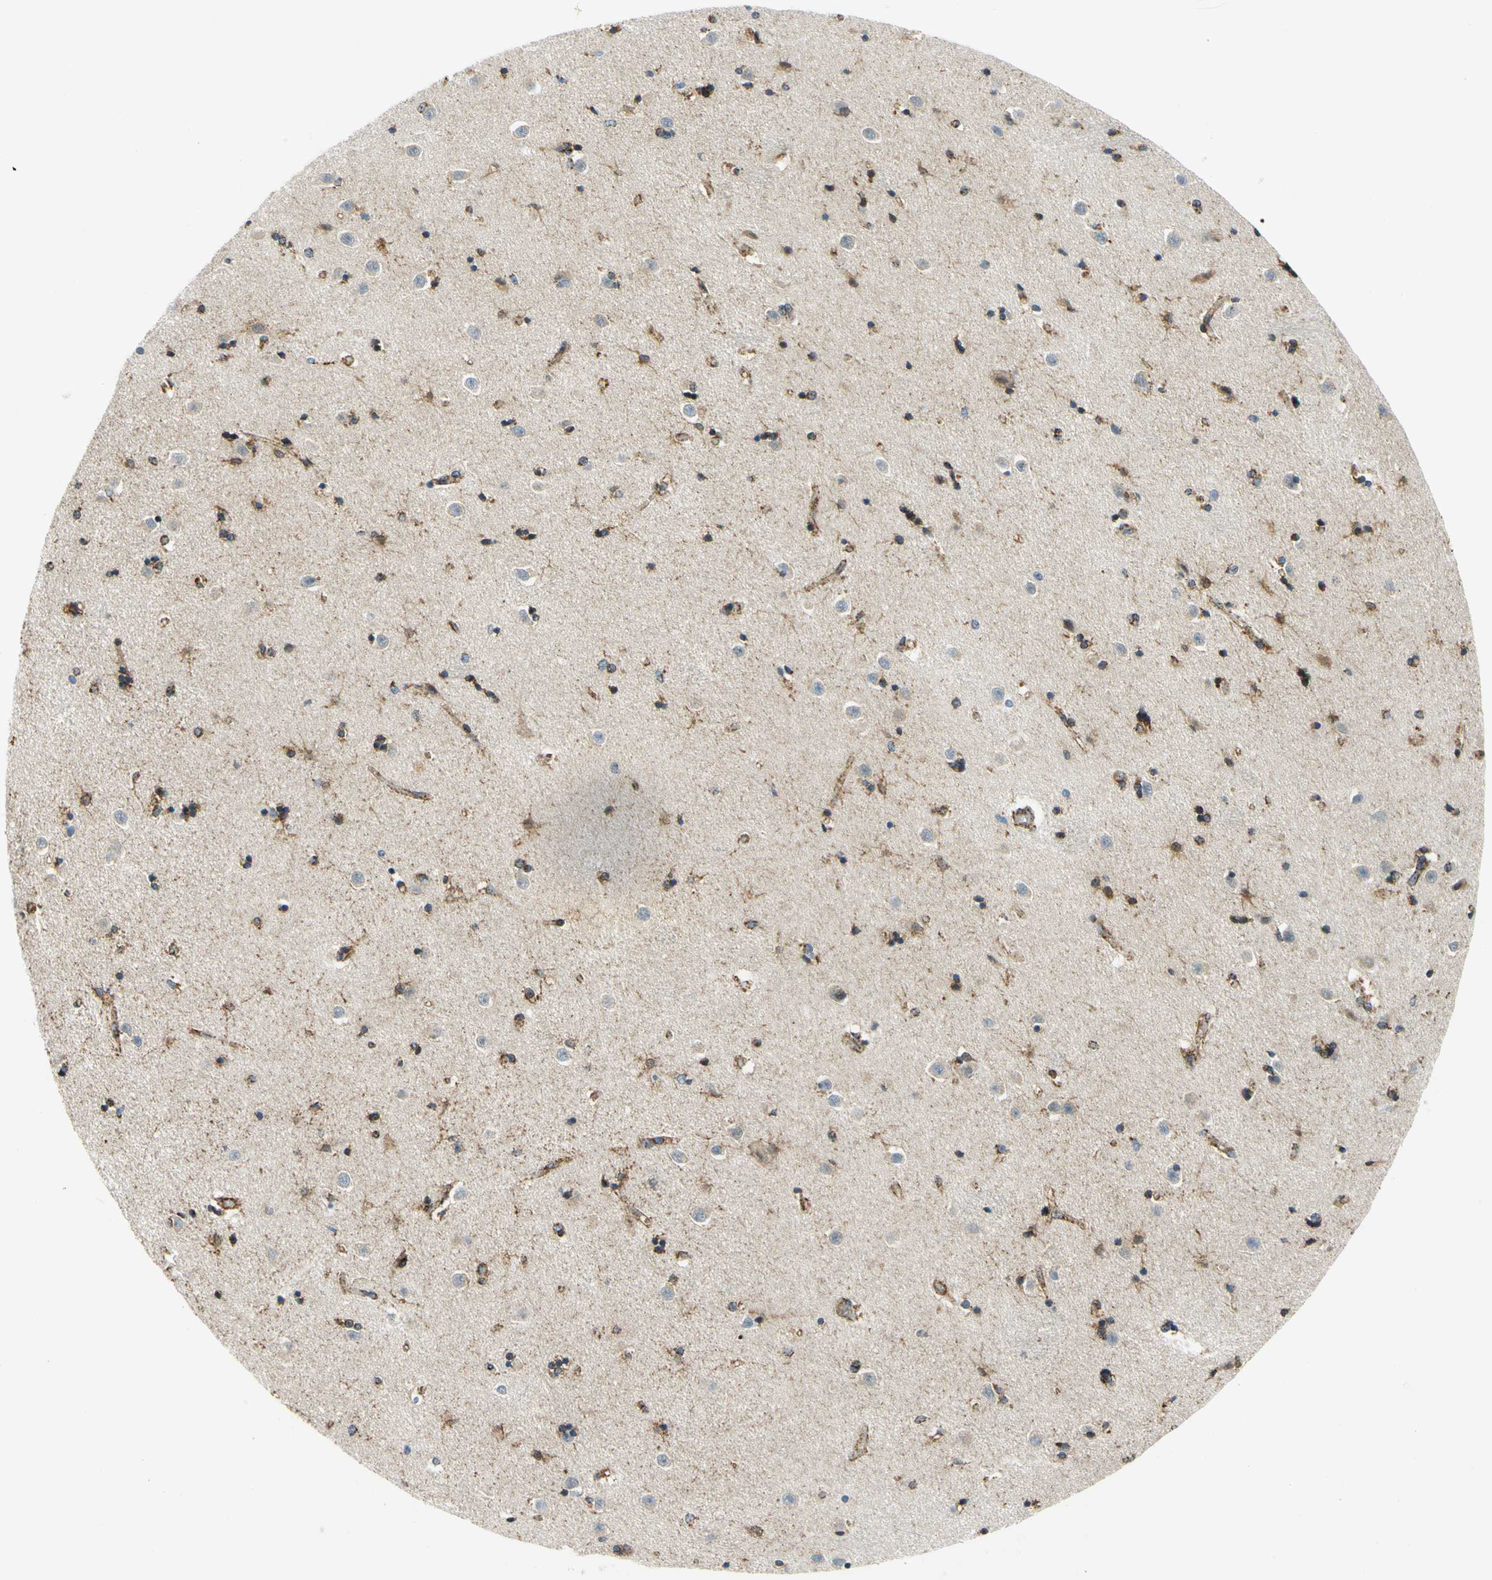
{"staining": {"intensity": "strong", "quantity": ">75%", "location": "cytoplasmic/membranous"}, "tissue": "caudate", "cell_type": "Glial cells", "image_type": "normal", "snomed": [{"axis": "morphology", "description": "Normal tissue, NOS"}, {"axis": "topography", "description": "Lateral ventricle wall"}], "caption": "Strong cytoplasmic/membranous positivity is identified in about >75% of glial cells in unremarkable caudate.", "gene": "MAVS", "patient": {"sex": "female", "age": 54}}